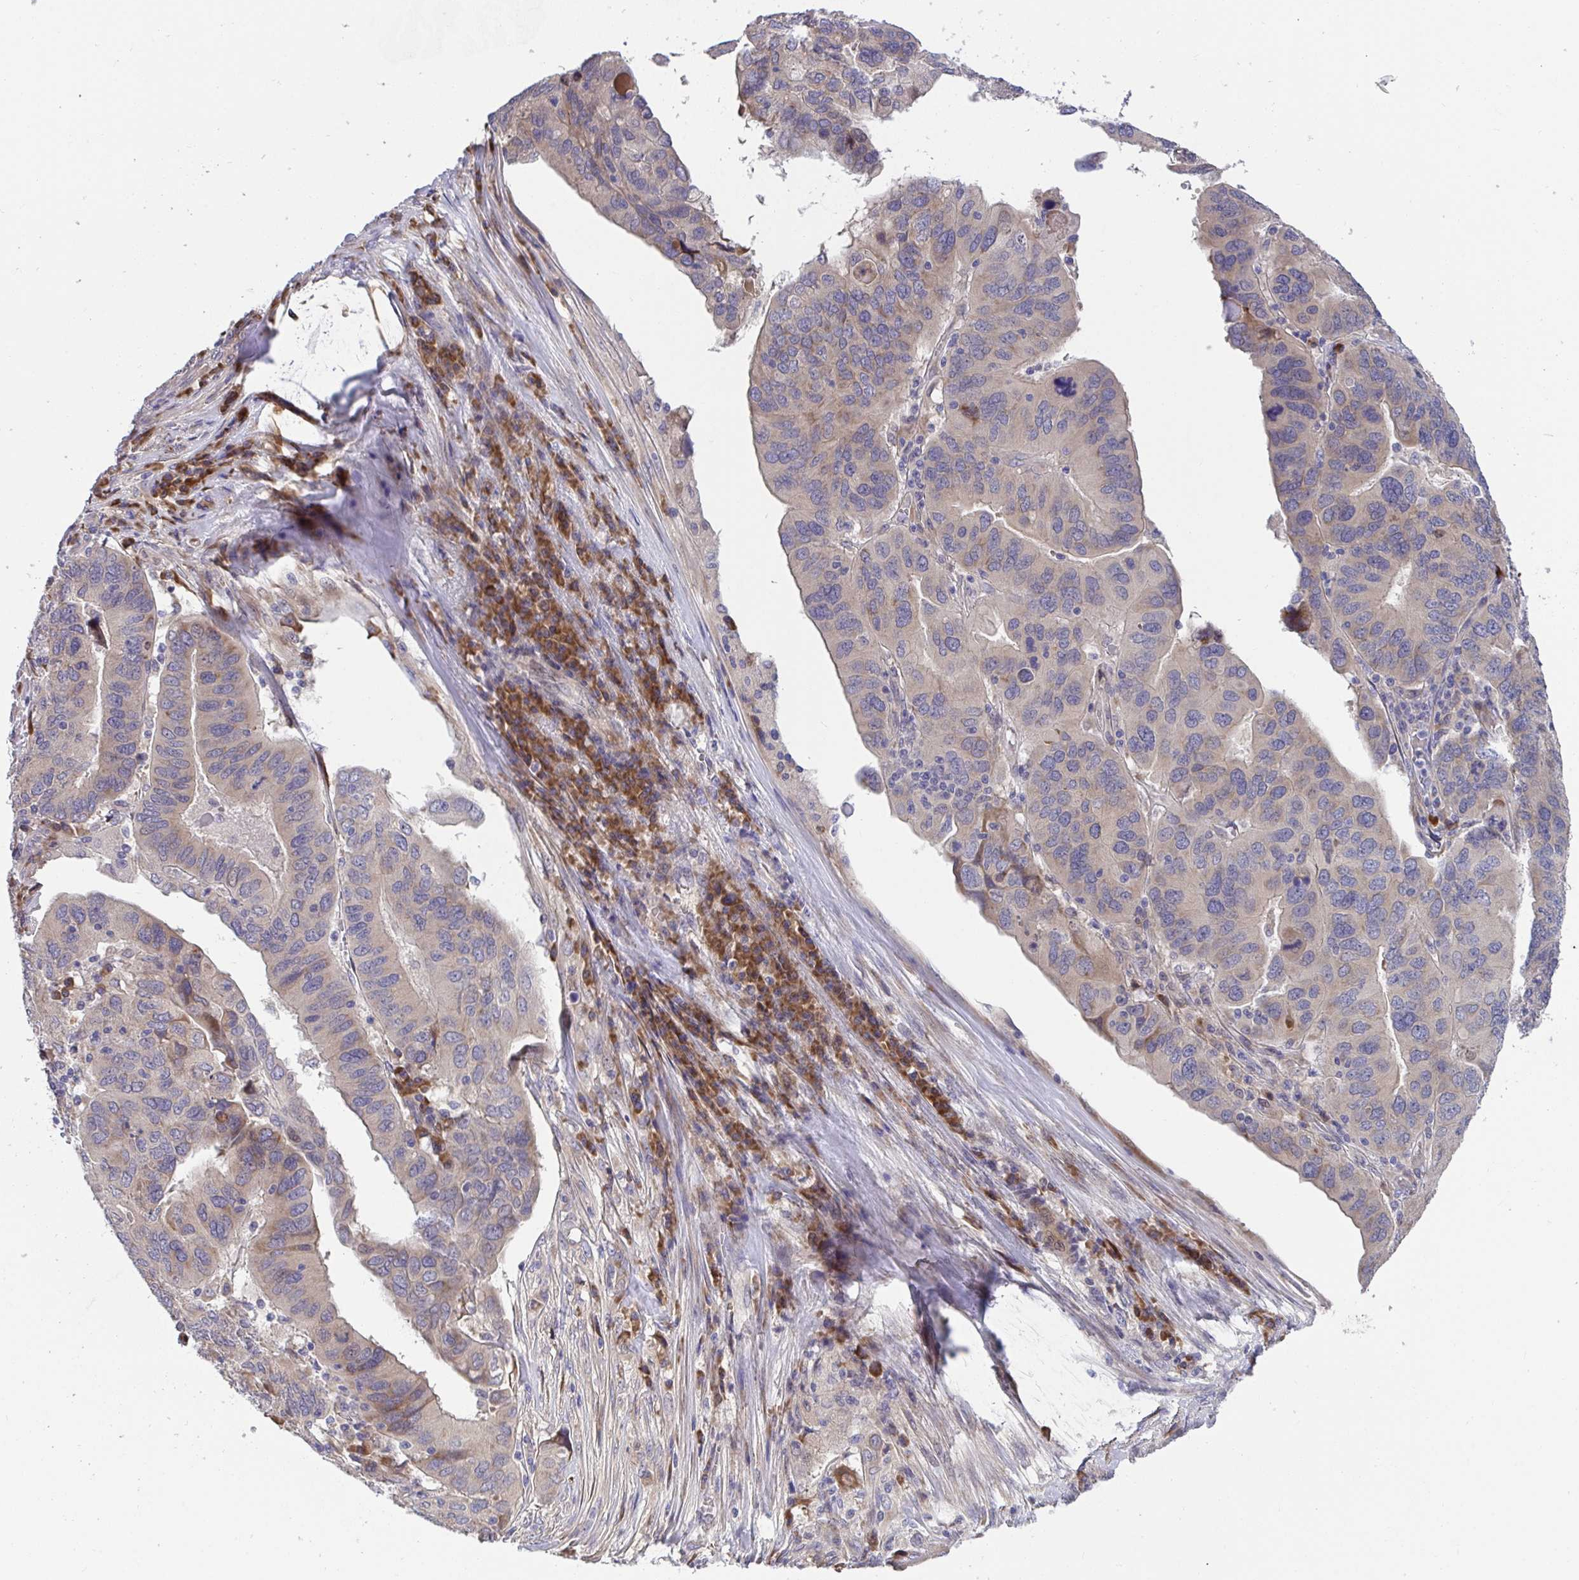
{"staining": {"intensity": "weak", "quantity": "<25%", "location": "cytoplasmic/membranous"}, "tissue": "ovarian cancer", "cell_type": "Tumor cells", "image_type": "cancer", "snomed": [{"axis": "morphology", "description": "Cystadenocarcinoma, serous, NOS"}, {"axis": "topography", "description": "Ovary"}], "caption": "High magnification brightfield microscopy of ovarian cancer (serous cystadenocarcinoma) stained with DAB (3,3'-diaminobenzidine) (brown) and counterstained with hematoxylin (blue): tumor cells show no significant positivity. The staining is performed using DAB brown chromogen with nuclei counter-stained in using hematoxylin.", "gene": "SUSD4", "patient": {"sex": "female", "age": 79}}